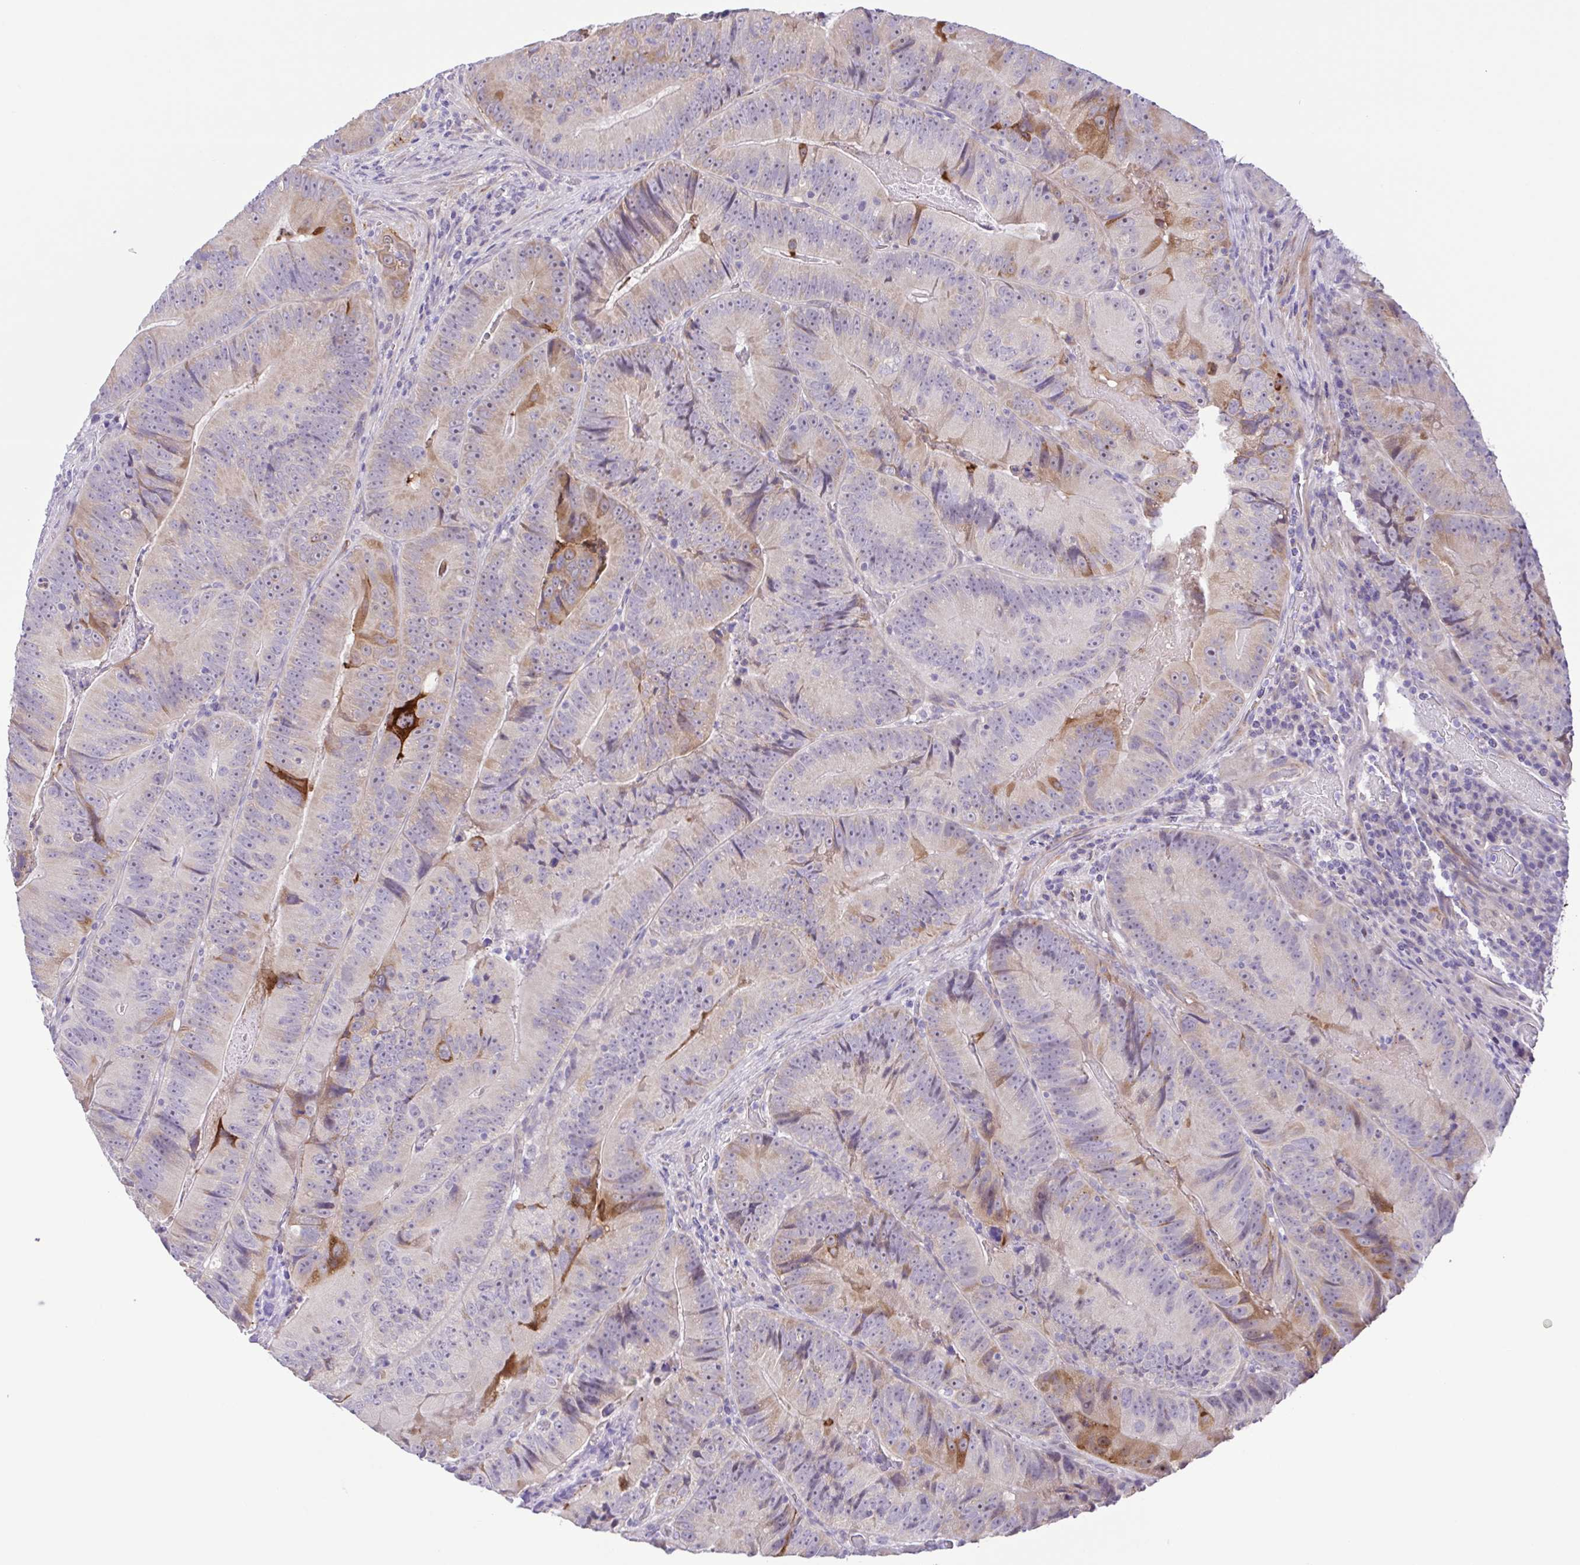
{"staining": {"intensity": "moderate", "quantity": "<25%", "location": "cytoplasmic/membranous"}, "tissue": "colorectal cancer", "cell_type": "Tumor cells", "image_type": "cancer", "snomed": [{"axis": "morphology", "description": "Adenocarcinoma, NOS"}, {"axis": "topography", "description": "Colon"}], "caption": "Human adenocarcinoma (colorectal) stained with a protein marker displays moderate staining in tumor cells.", "gene": "DCLK2", "patient": {"sex": "female", "age": 86}}